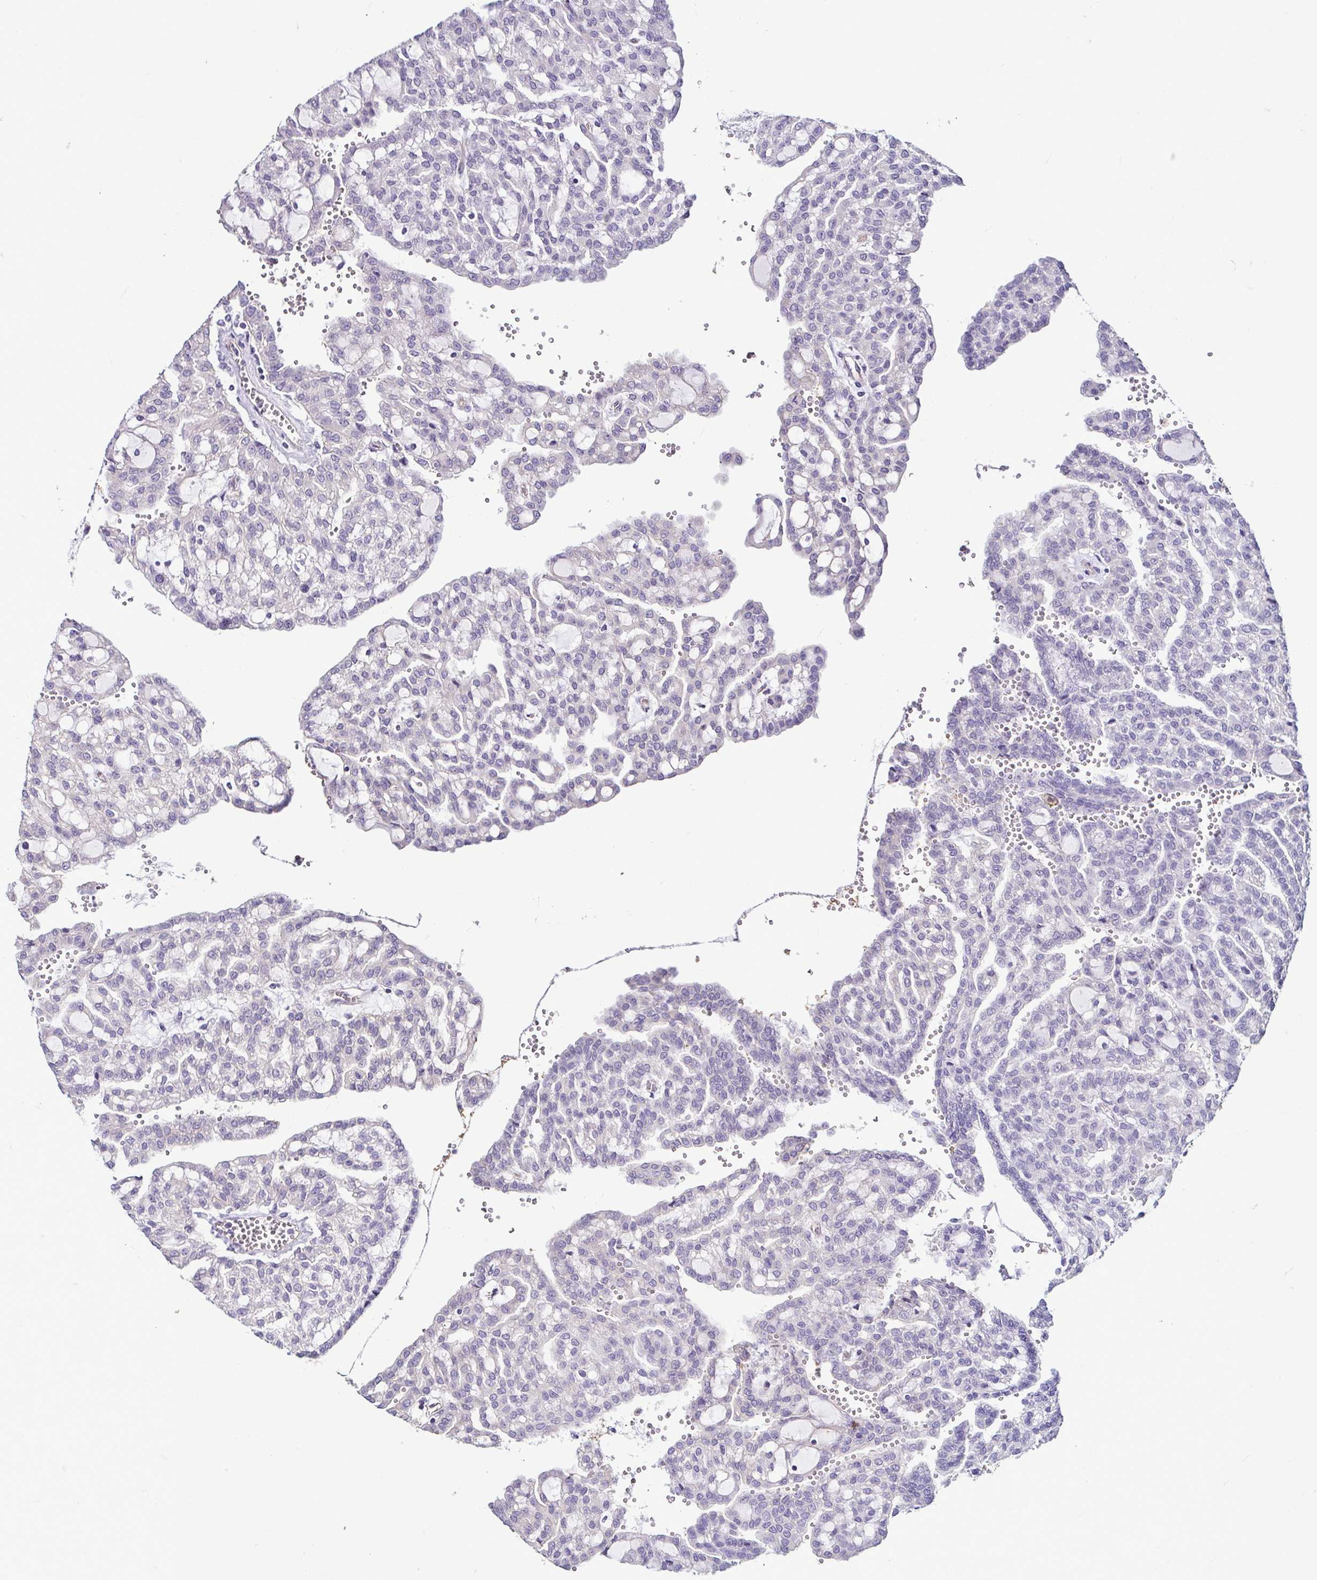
{"staining": {"intensity": "negative", "quantity": "none", "location": "none"}, "tissue": "renal cancer", "cell_type": "Tumor cells", "image_type": "cancer", "snomed": [{"axis": "morphology", "description": "Adenocarcinoma, NOS"}, {"axis": "topography", "description": "Kidney"}], "caption": "Immunohistochemical staining of human renal cancer (adenocarcinoma) reveals no significant positivity in tumor cells.", "gene": "CASP14", "patient": {"sex": "male", "age": 63}}